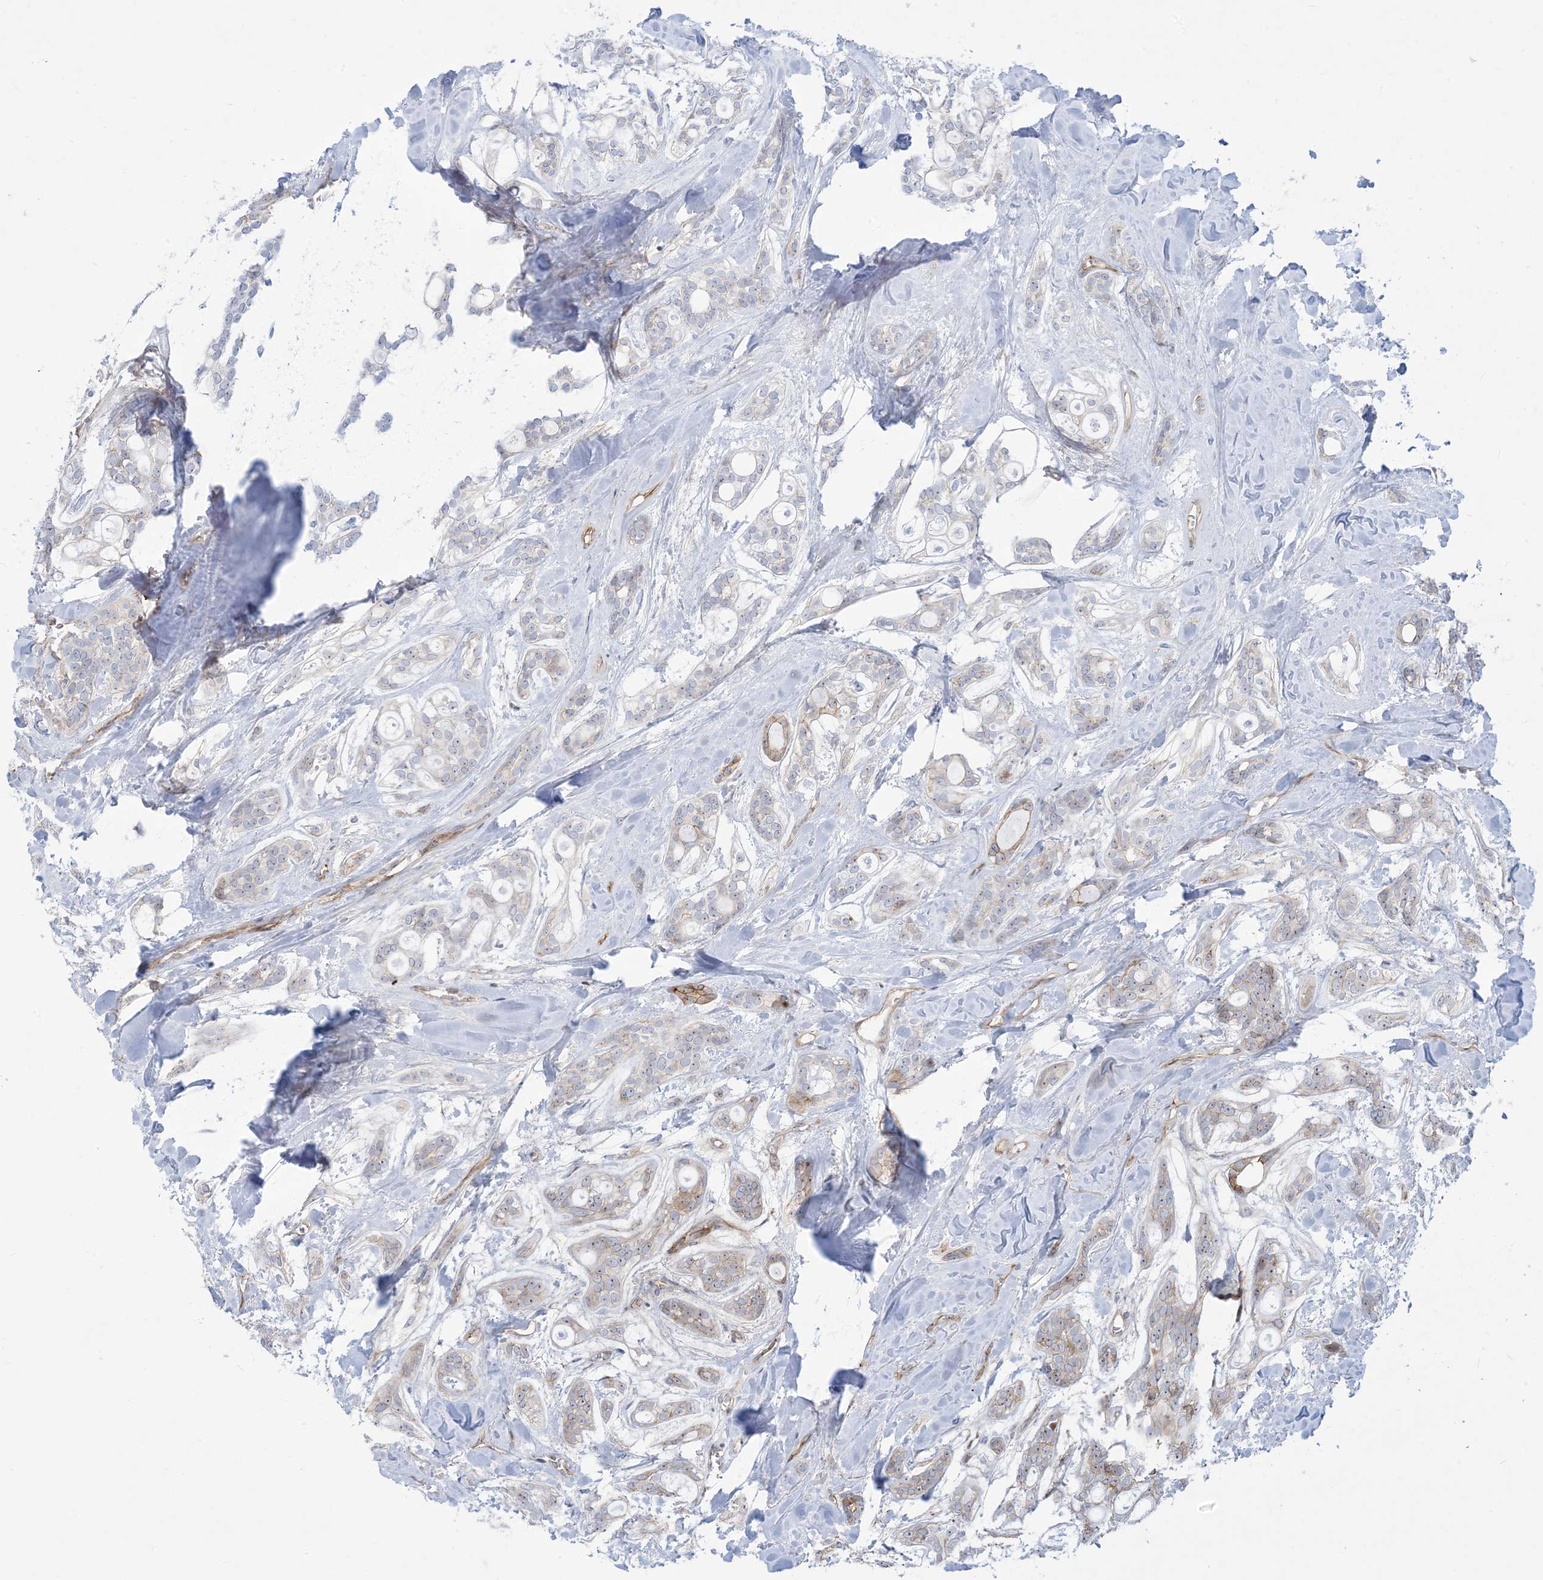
{"staining": {"intensity": "weak", "quantity": "25%-75%", "location": "cytoplasmic/membranous,nuclear"}, "tissue": "head and neck cancer", "cell_type": "Tumor cells", "image_type": "cancer", "snomed": [{"axis": "morphology", "description": "Adenocarcinoma, NOS"}, {"axis": "topography", "description": "Head-Neck"}], "caption": "Brown immunohistochemical staining in human head and neck cancer (adenocarcinoma) demonstrates weak cytoplasmic/membranous and nuclear positivity in approximately 25%-75% of tumor cells.", "gene": "MARS2", "patient": {"sex": "male", "age": 66}}